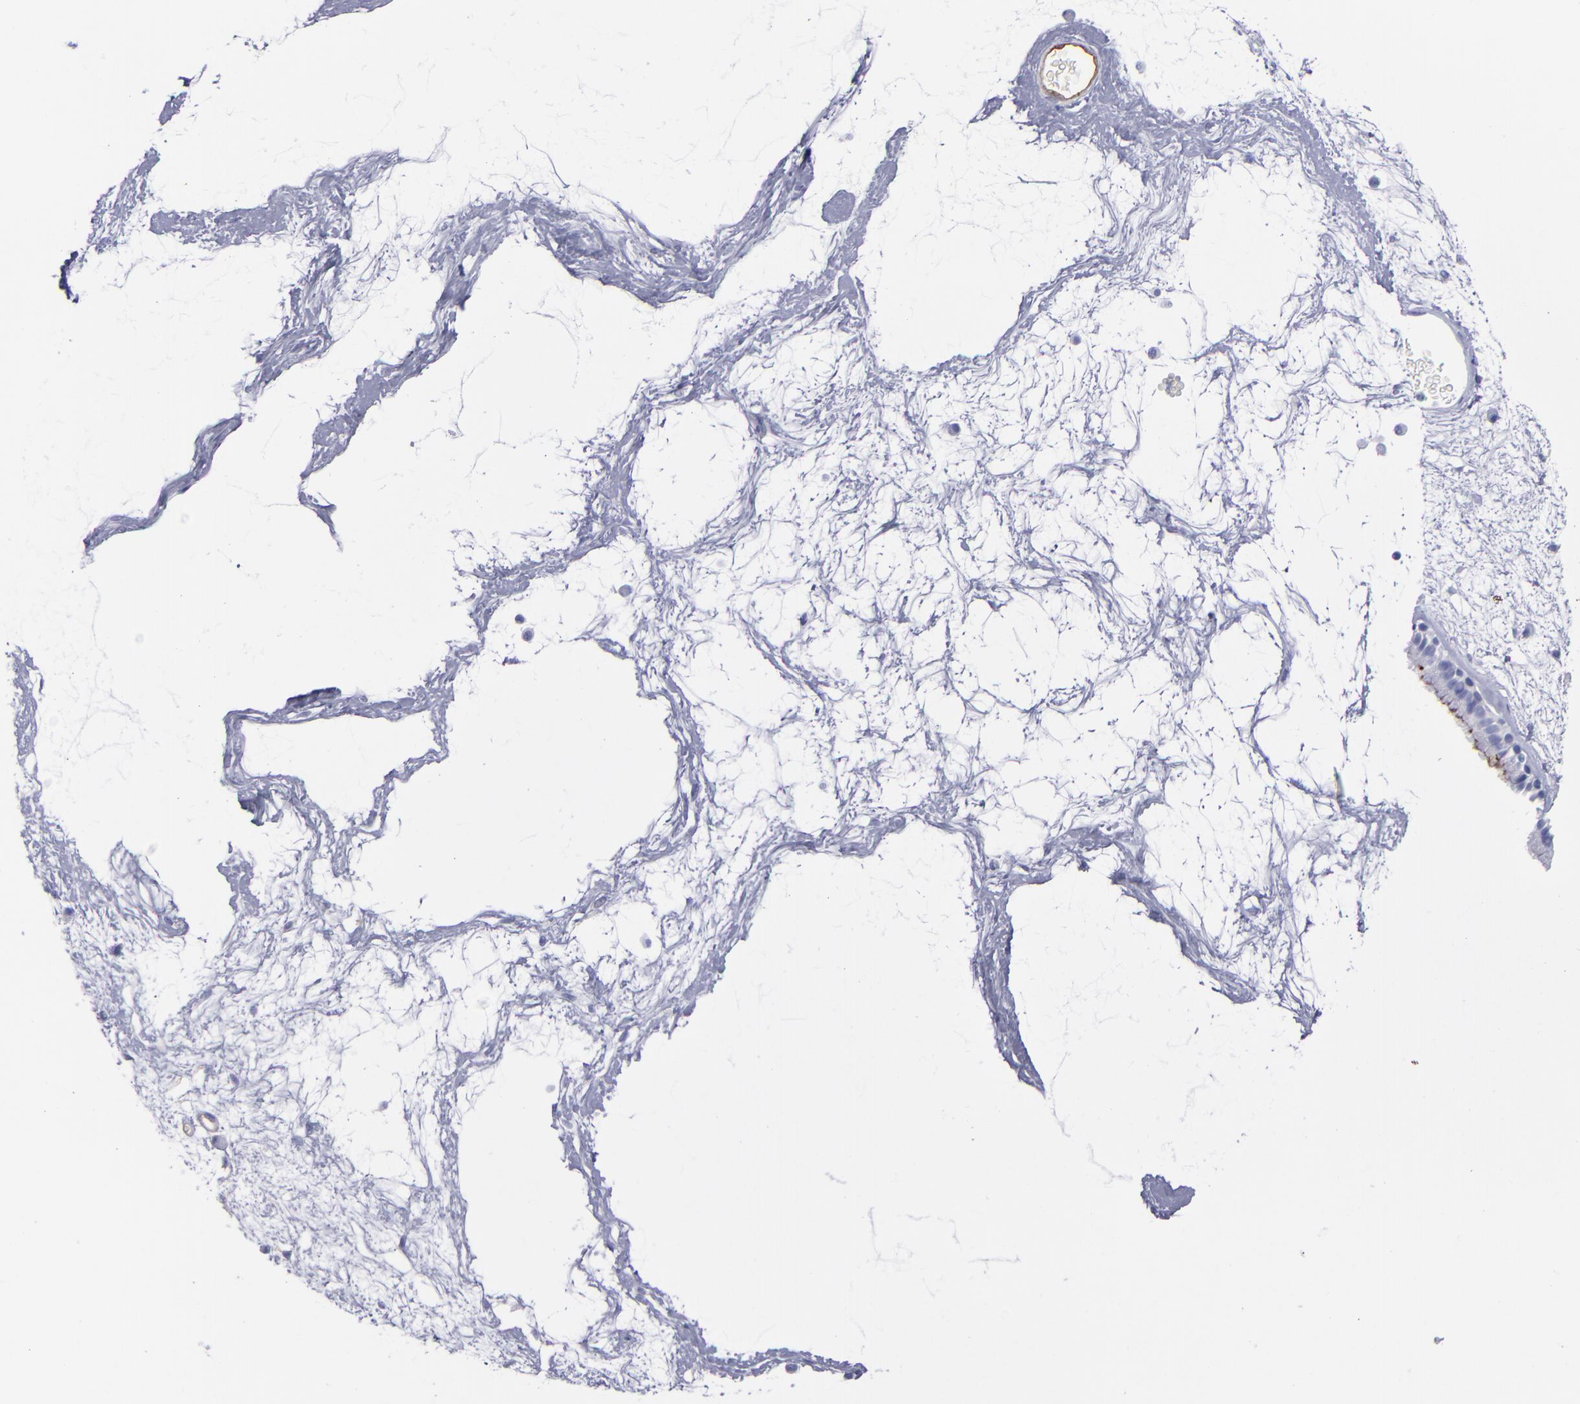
{"staining": {"intensity": "moderate", "quantity": ">75%", "location": "cytoplasmic/membranous"}, "tissue": "nasopharynx", "cell_type": "Respiratory epithelial cells", "image_type": "normal", "snomed": [{"axis": "morphology", "description": "Normal tissue, NOS"}, {"axis": "morphology", "description": "Inflammation, NOS"}, {"axis": "topography", "description": "Nasopharynx"}], "caption": "Immunohistochemical staining of benign human nasopharynx exhibits >75% levels of moderate cytoplasmic/membranous protein positivity in about >75% of respiratory epithelial cells.", "gene": "ACE", "patient": {"sex": "male", "age": 48}}